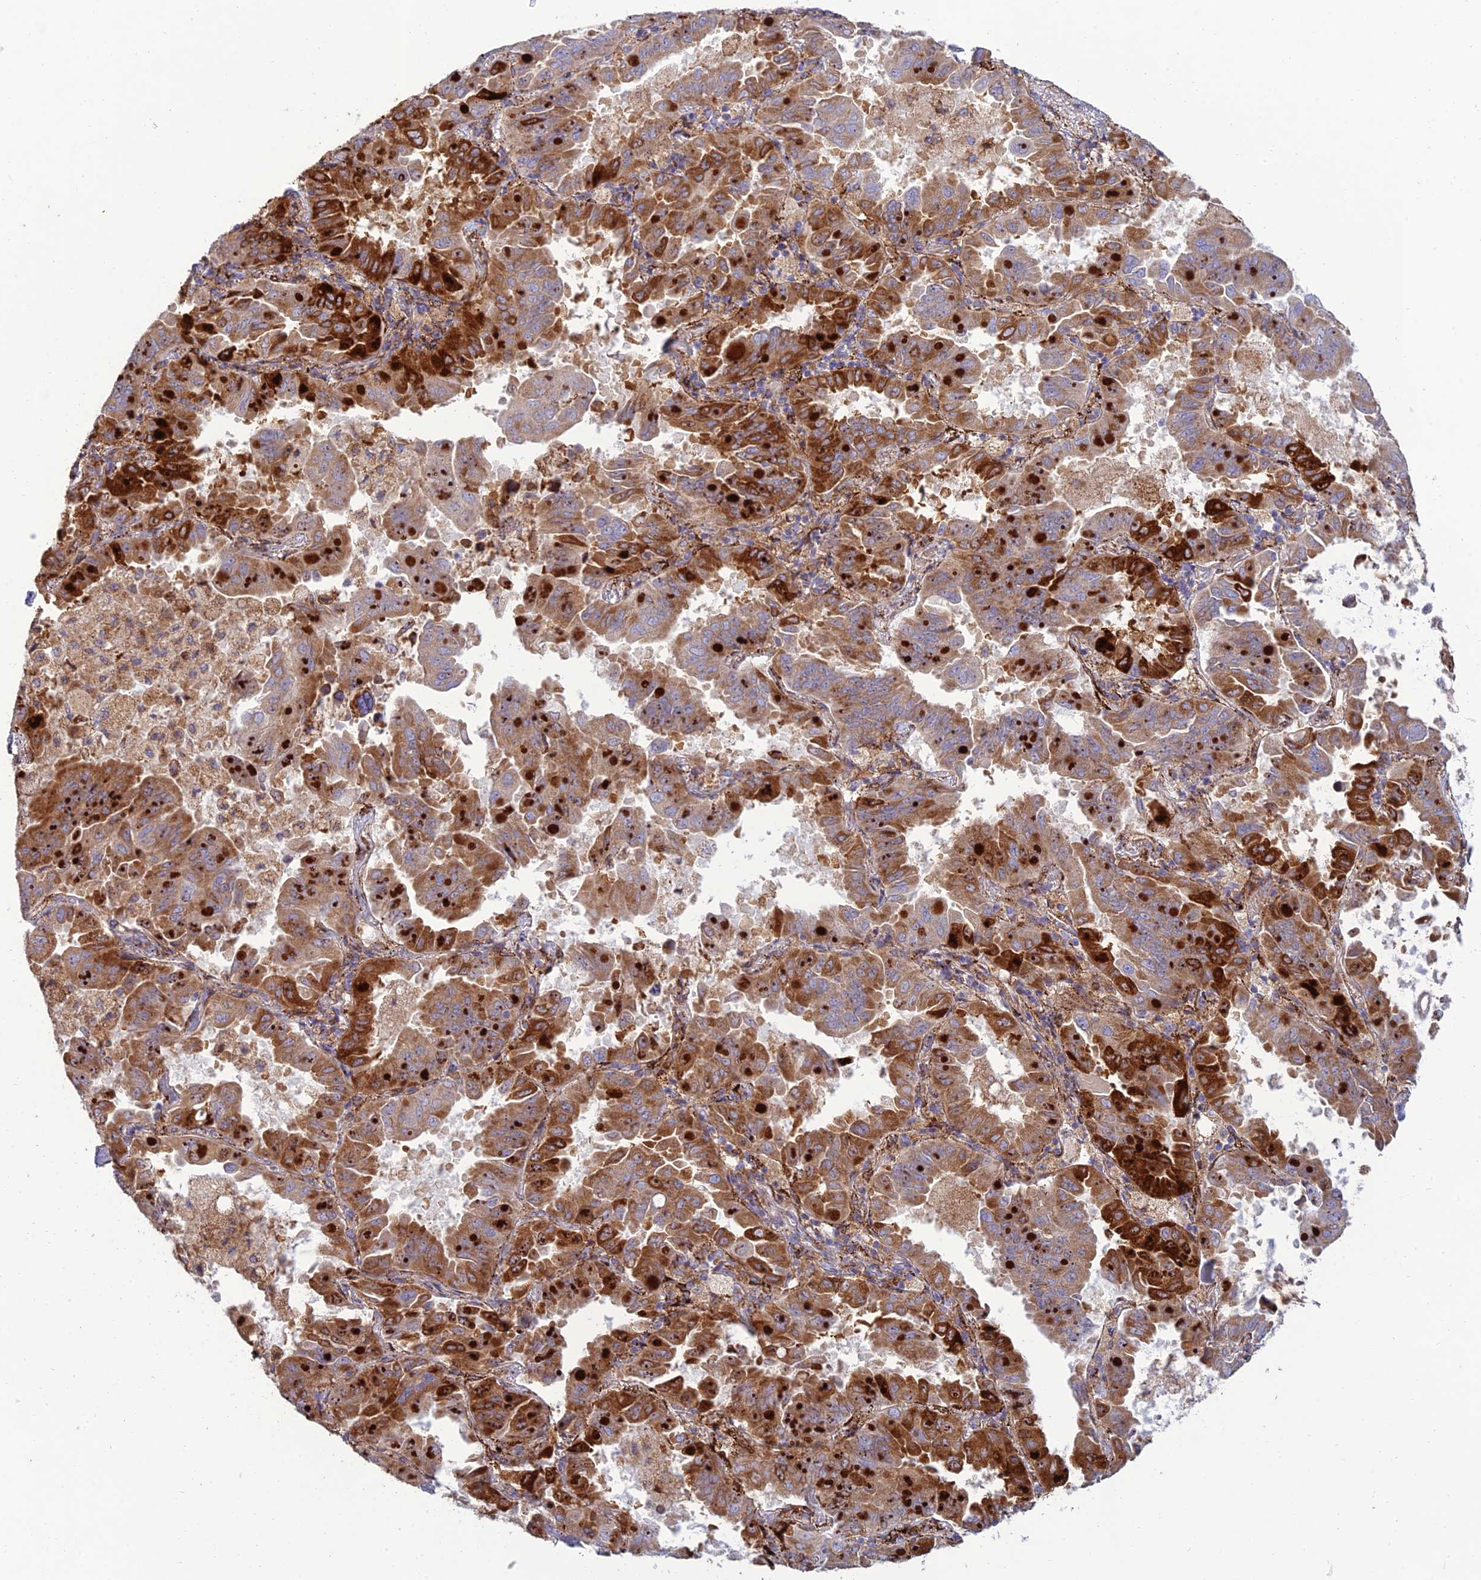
{"staining": {"intensity": "strong", "quantity": ">75%", "location": "cytoplasmic/membranous"}, "tissue": "lung cancer", "cell_type": "Tumor cells", "image_type": "cancer", "snomed": [{"axis": "morphology", "description": "Adenocarcinoma, NOS"}, {"axis": "topography", "description": "Lung"}], "caption": "A high-resolution histopathology image shows IHC staining of adenocarcinoma (lung), which demonstrates strong cytoplasmic/membranous positivity in about >75% of tumor cells.", "gene": "RCN3", "patient": {"sex": "male", "age": 64}}